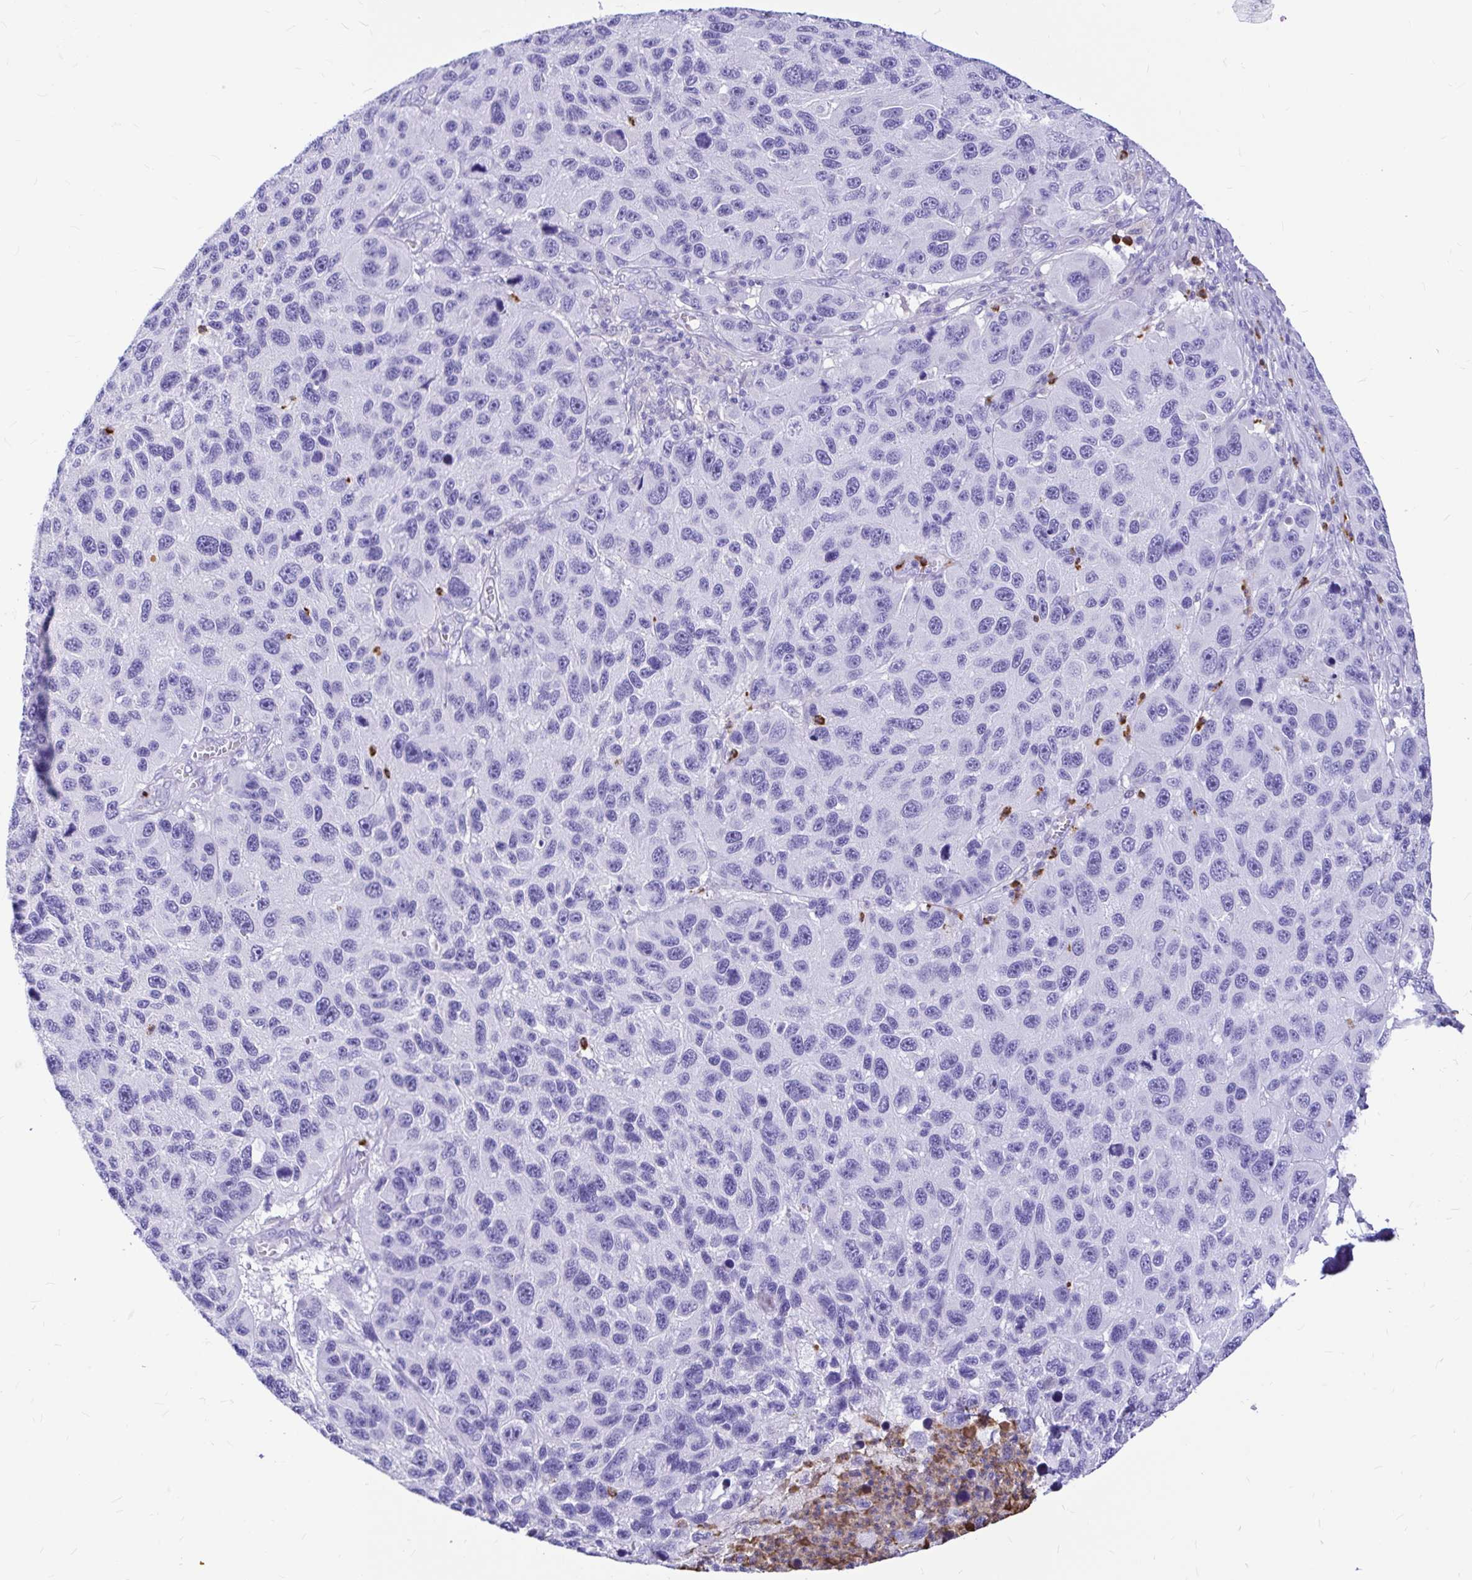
{"staining": {"intensity": "negative", "quantity": "none", "location": "none"}, "tissue": "melanoma", "cell_type": "Tumor cells", "image_type": "cancer", "snomed": [{"axis": "morphology", "description": "Malignant melanoma, NOS"}, {"axis": "topography", "description": "Skin"}], "caption": "This photomicrograph is of malignant melanoma stained with immunohistochemistry to label a protein in brown with the nuclei are counter-stained blue. There is no positivity in tumor cells. (DAB (3,3'-diaminobenzidine) IHC with hematoxylin counter stain).", "gene": "CLEC1B", "patient": {"sex": "male", "age": 53}}